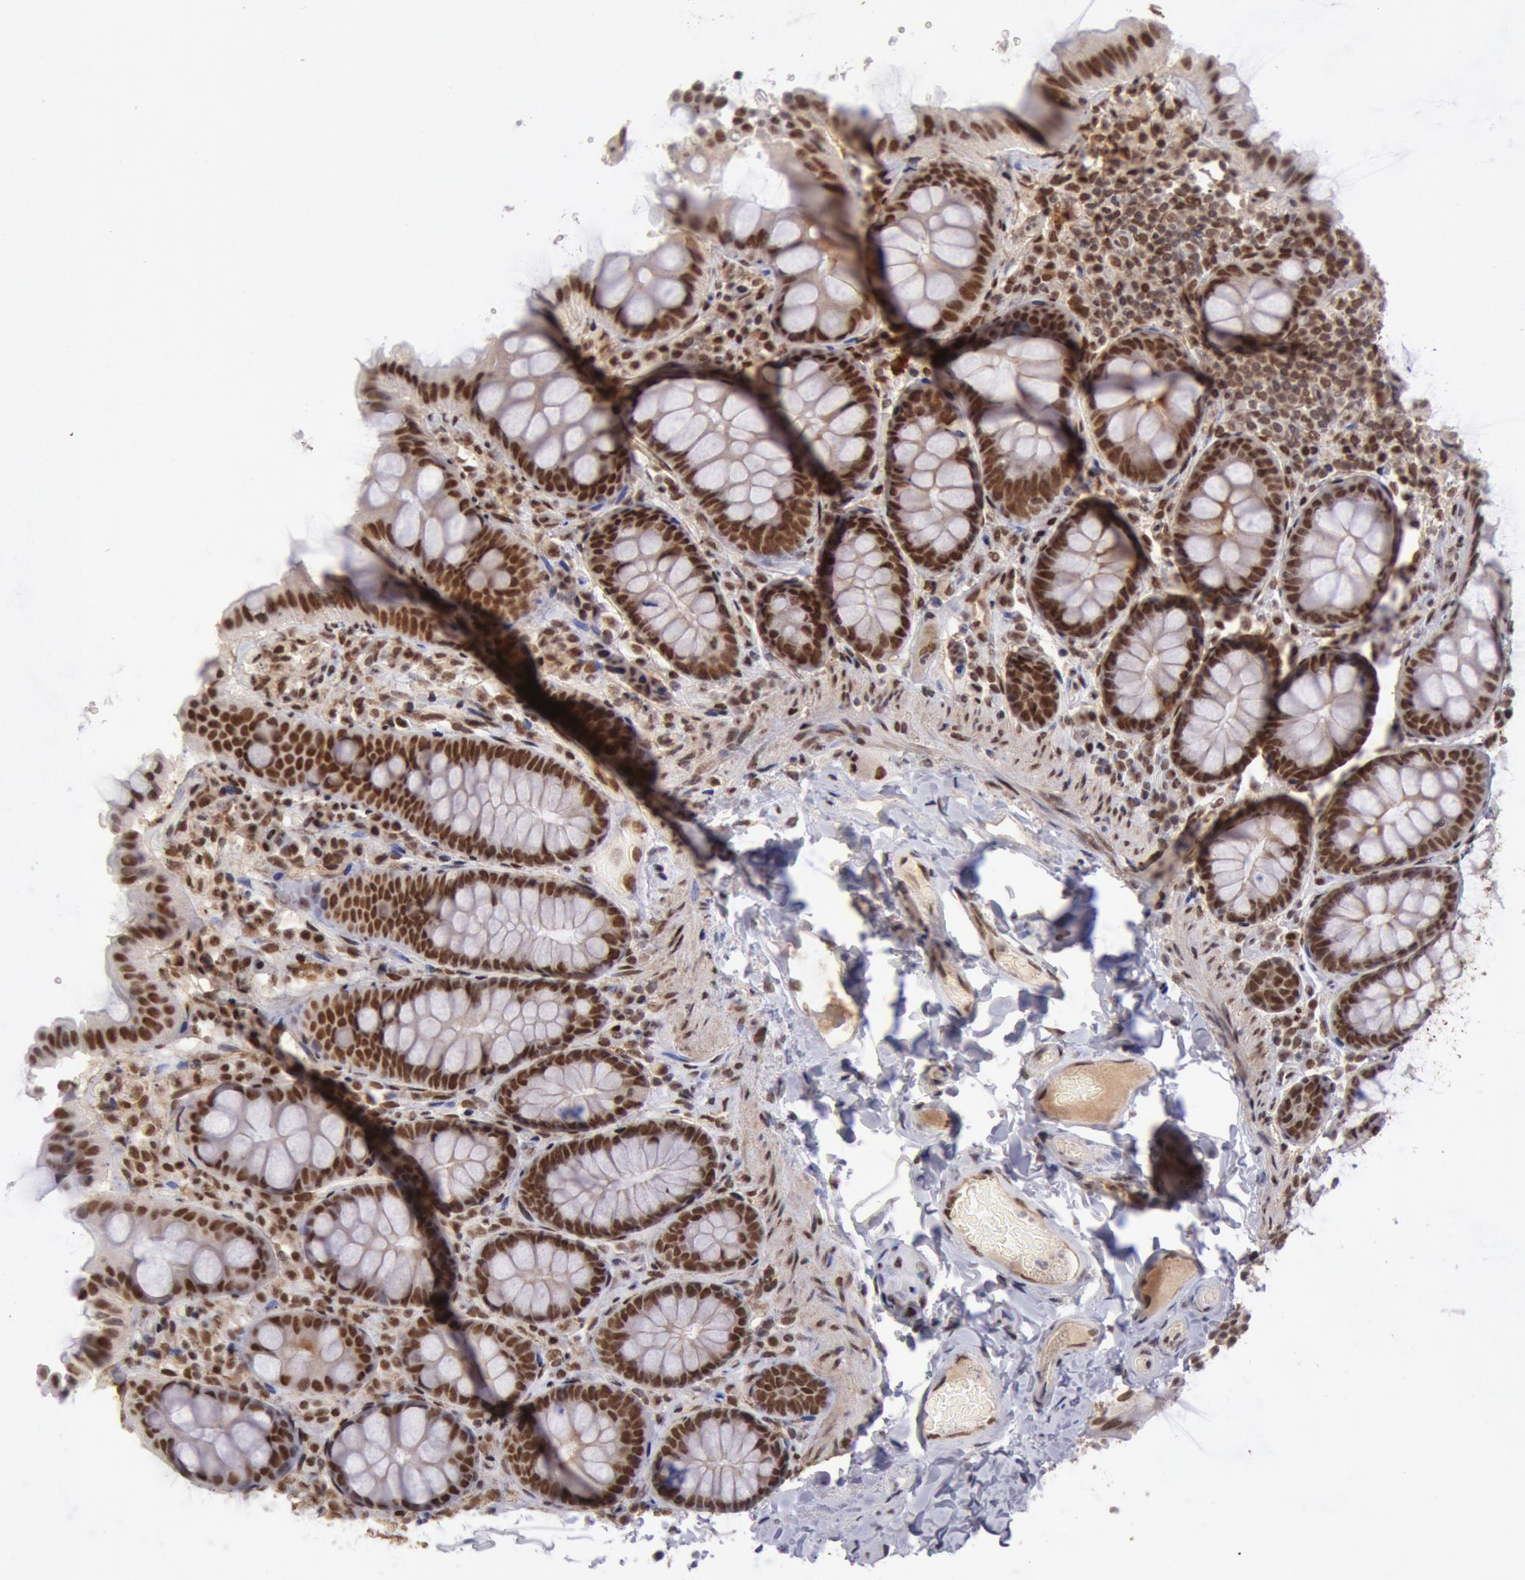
{"staining": {"intensity": "moderate", "quantity": ">75%", "location": "nuclear"}, "tissue": "colon", "cell_type": "Endothelial cells", "image_type": "normal", "snomed": [{"axis": "morphology", "description": "Normal tissue, NOS"}, {"axis": "topography", "description": "Colon"}], "caption": "Endothelial cells exhibit medium levels of moderate nuclear positivity in approximately >75% of cells in benign colon. (DAB IHC, brown staining for protein, blue staining for nuclei).", "gene": "CDKN2B", "patient": {"sex": "female", "age": 61}}